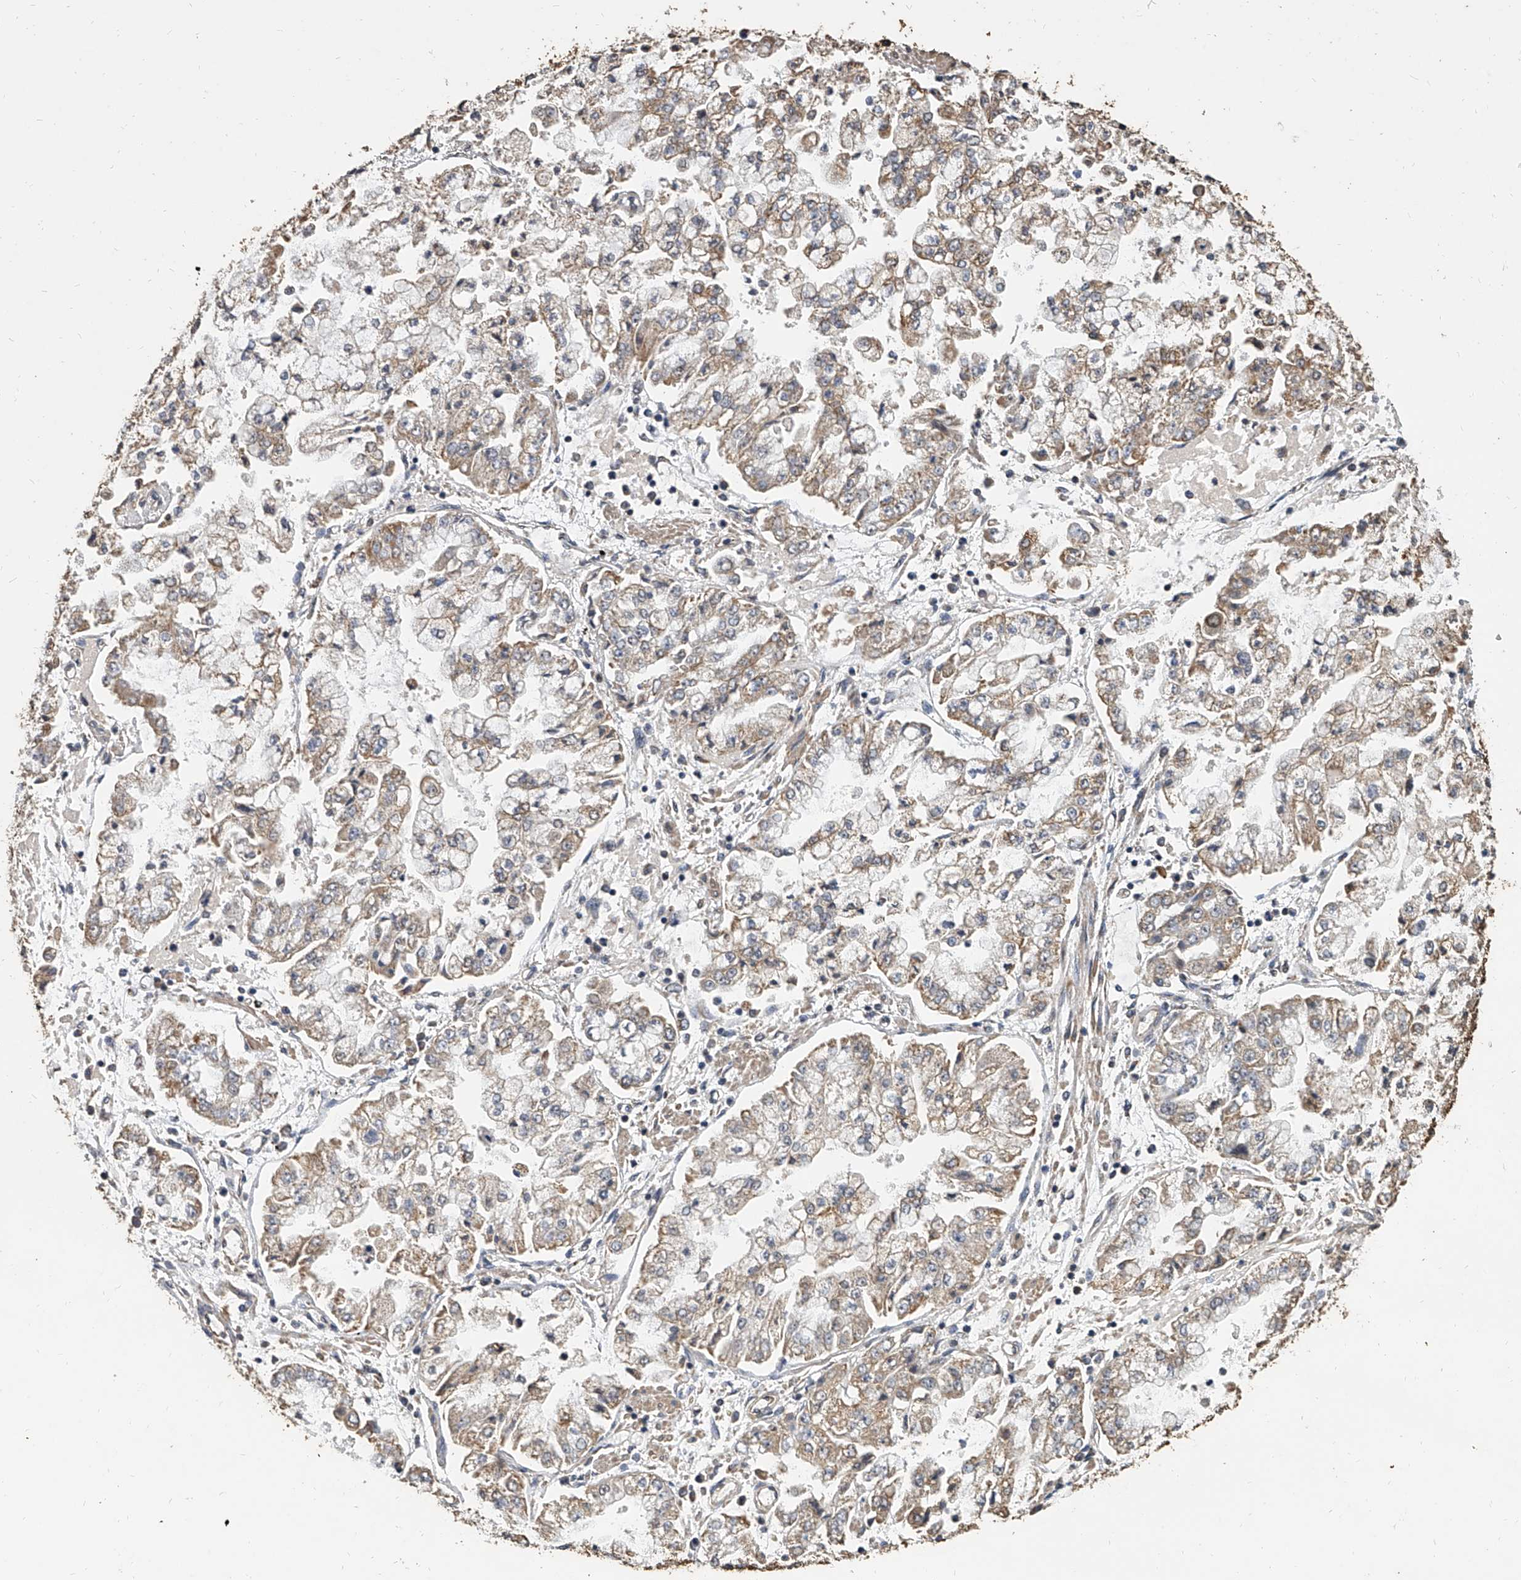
{"staining": {"intensity": "moderate", "quantity": ">75%", "location": "cytoplasmic/membranous"}, "tissue": "stomach cancer", "cell_type": "Tumor cells", "image_type": "cancer", "snomed": [{"axis": "morphology", "description": "Adenocarcinoma, NOS"}, {"axis": "topography", "description": "Stomach"}], "caption": "IHC histopathology image of human stomach cancer stained for a protein (brown), which shows medium levels of moderate cytoplasmic/membranous positivity in approximately >75% of tumor cells.", "gene": "MRPL28", "patient": {"sex": "male", "age": 76}}